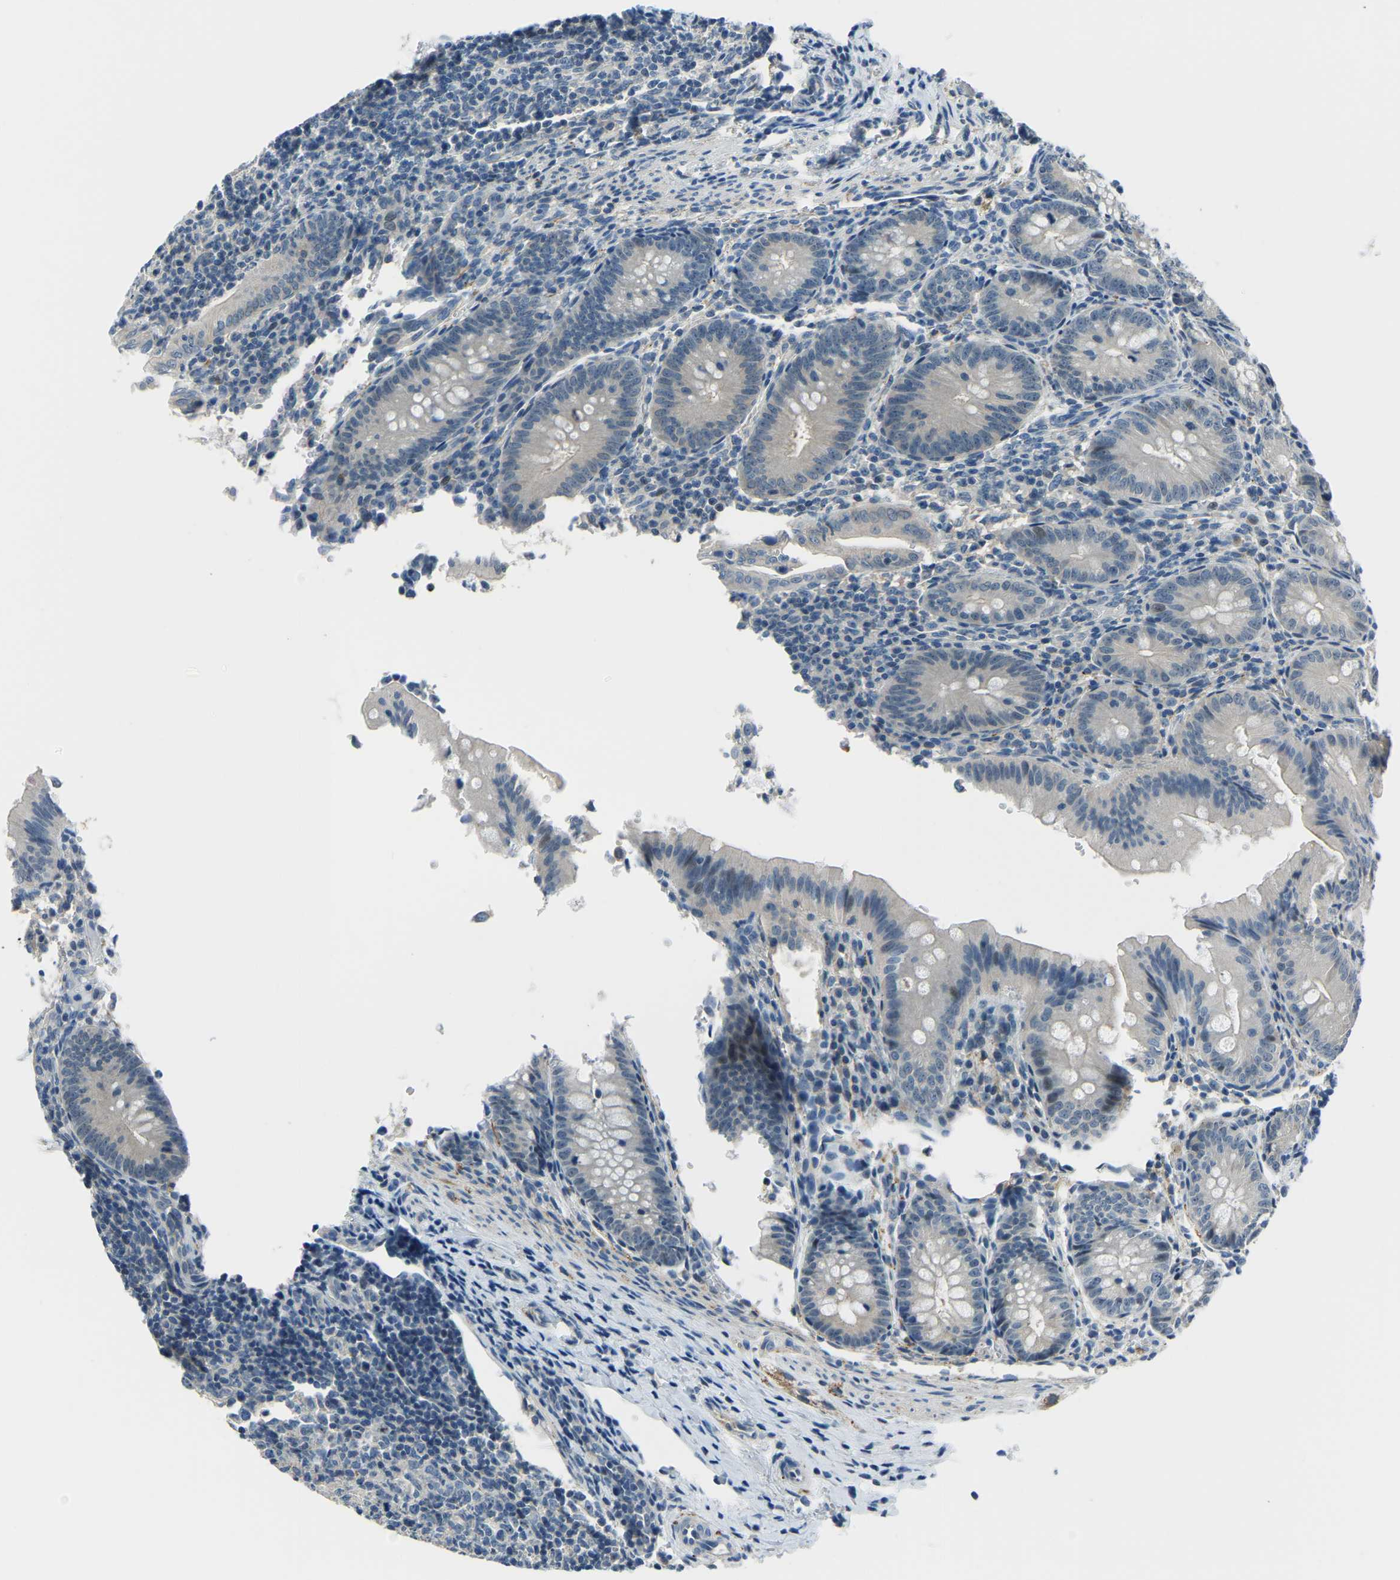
{"staining": {"intensity": "weak", "quantity": "<25%", "location": "nuclear"}, "tissue": "appendix", "cell_type": "Glandular cells", "image_type": "normal", "snomed": [{"axis": "morphology", "description": "Normal tissue, NOS"}, {"axis": "topography", "description": "Appendix"}], "caption": "This is an immunohistochemistry (IHC) micrograph of normal appendix. There is no expression in glandular cells.", "gene": "RRP1", "patient": {"sex": "male", "age": 1}}